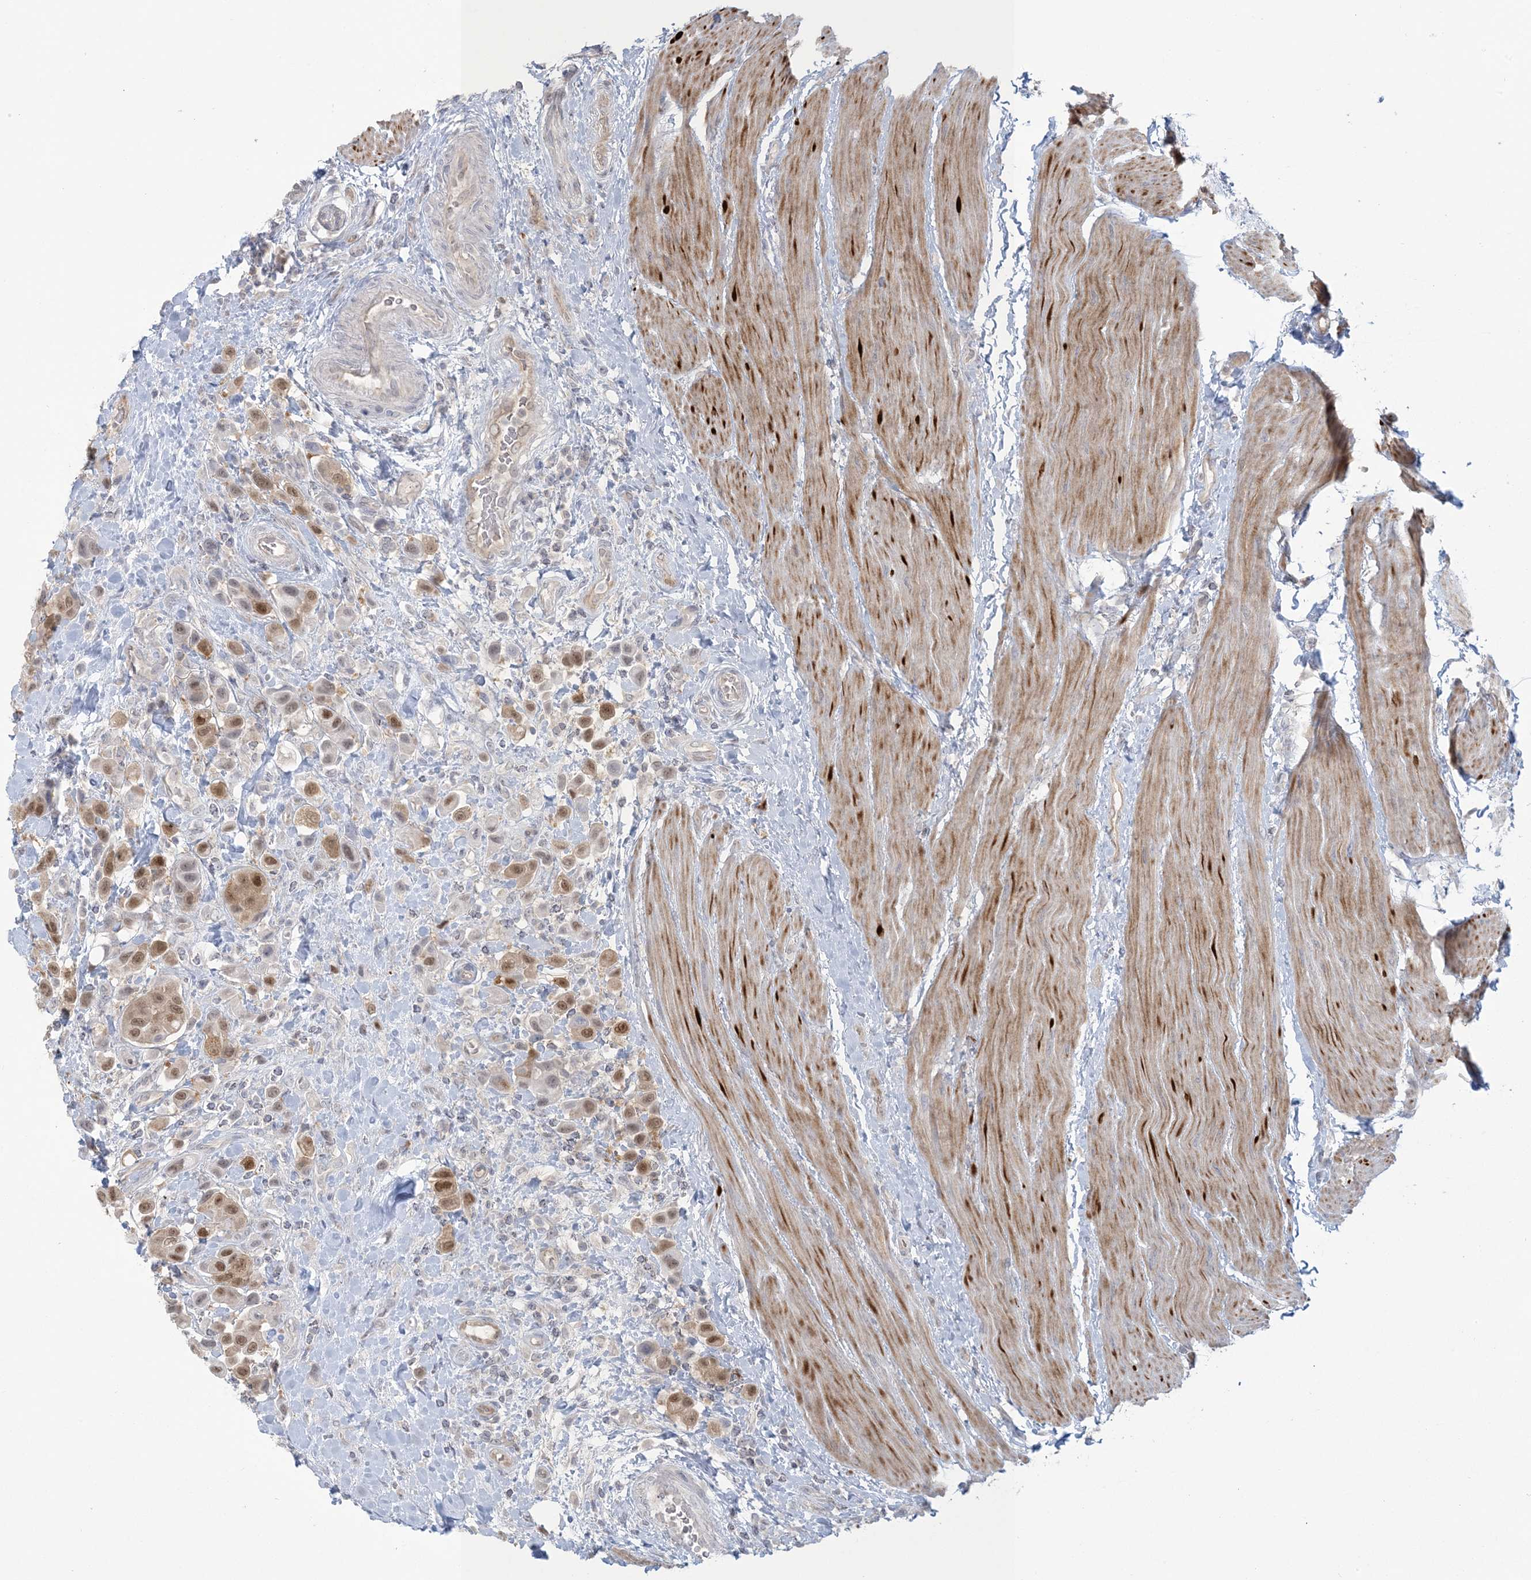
{"staining": {"intensity": "moderate", "quantity": ">75%", "location": "nuclear"}, "tissue": "urothelial cancer", "cell_type": "Tumor cells", "image_type": "cancer", "snomed": [{"axis": "morphology", "description": "Urothelial carcinoma, High grade"}, {"axis": "topography", "description": "Urinary bladder"}], "caption": "An image of urothelial cancer stained for a protein displays moderate nuclear brown staining in tumor cells.", "gene": "NRBP2", "patient": {"sex": "male", "age": 50}}